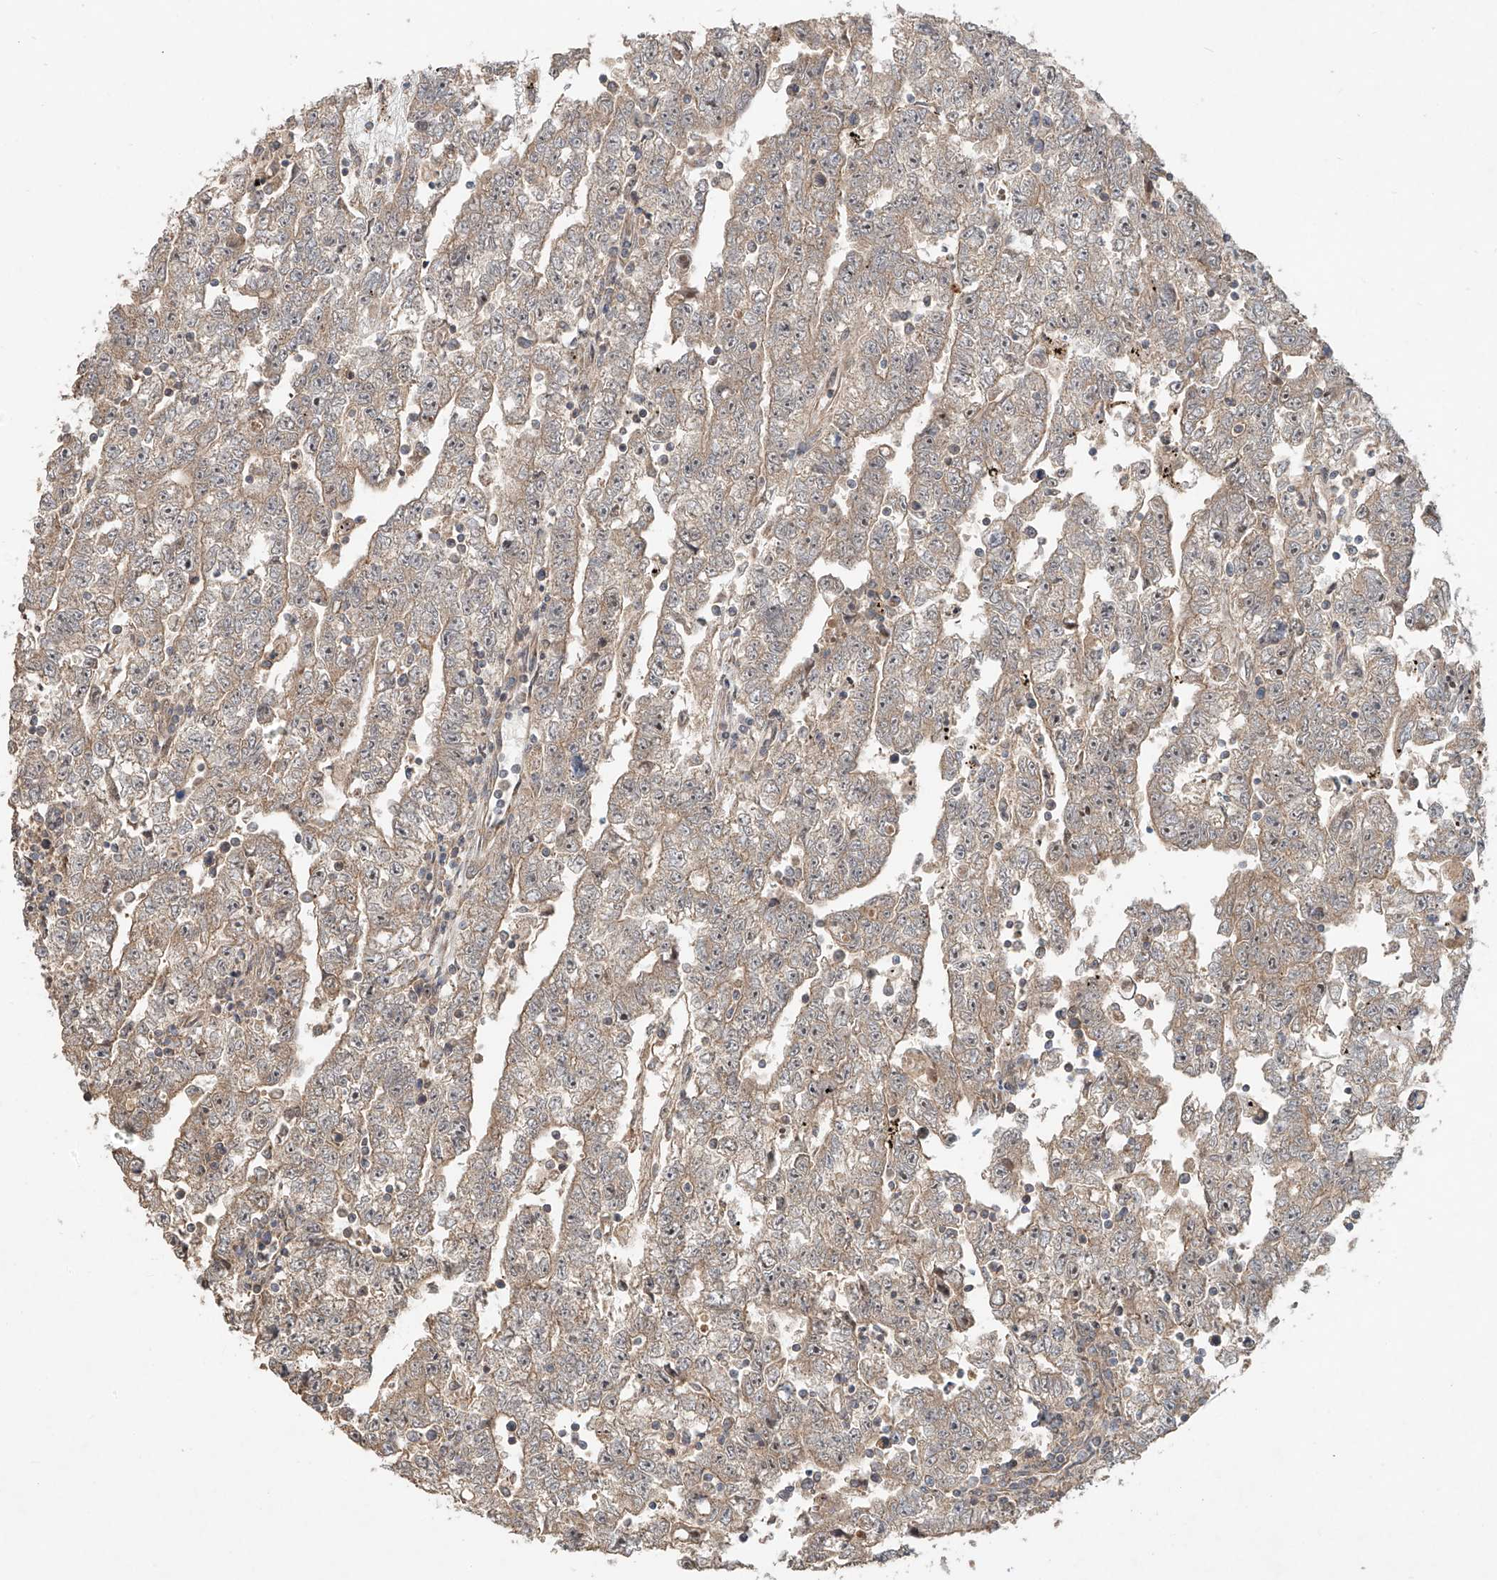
{"staining": {"intensity": "weak", "quantity": "<25%", "location": "cytoplasmic/membranous"}, "tissue": "testis cancer", "cell_type": "Tumor cells", "image_type": "cancer", "snomed": [{"axis": "morphology", "description": "Carcinoma, Embryonal, NOS"}, {"axis": "topography", "description": "Testis"}], "caption": "A high-resolution photomicrograph shows immunohistochemistry staining of embryonal carcinoma (testis), which exhibits no significant expression in tumor cells.", "gene": "TMEM61", "patient": {"sex": "male", "age": 25}}